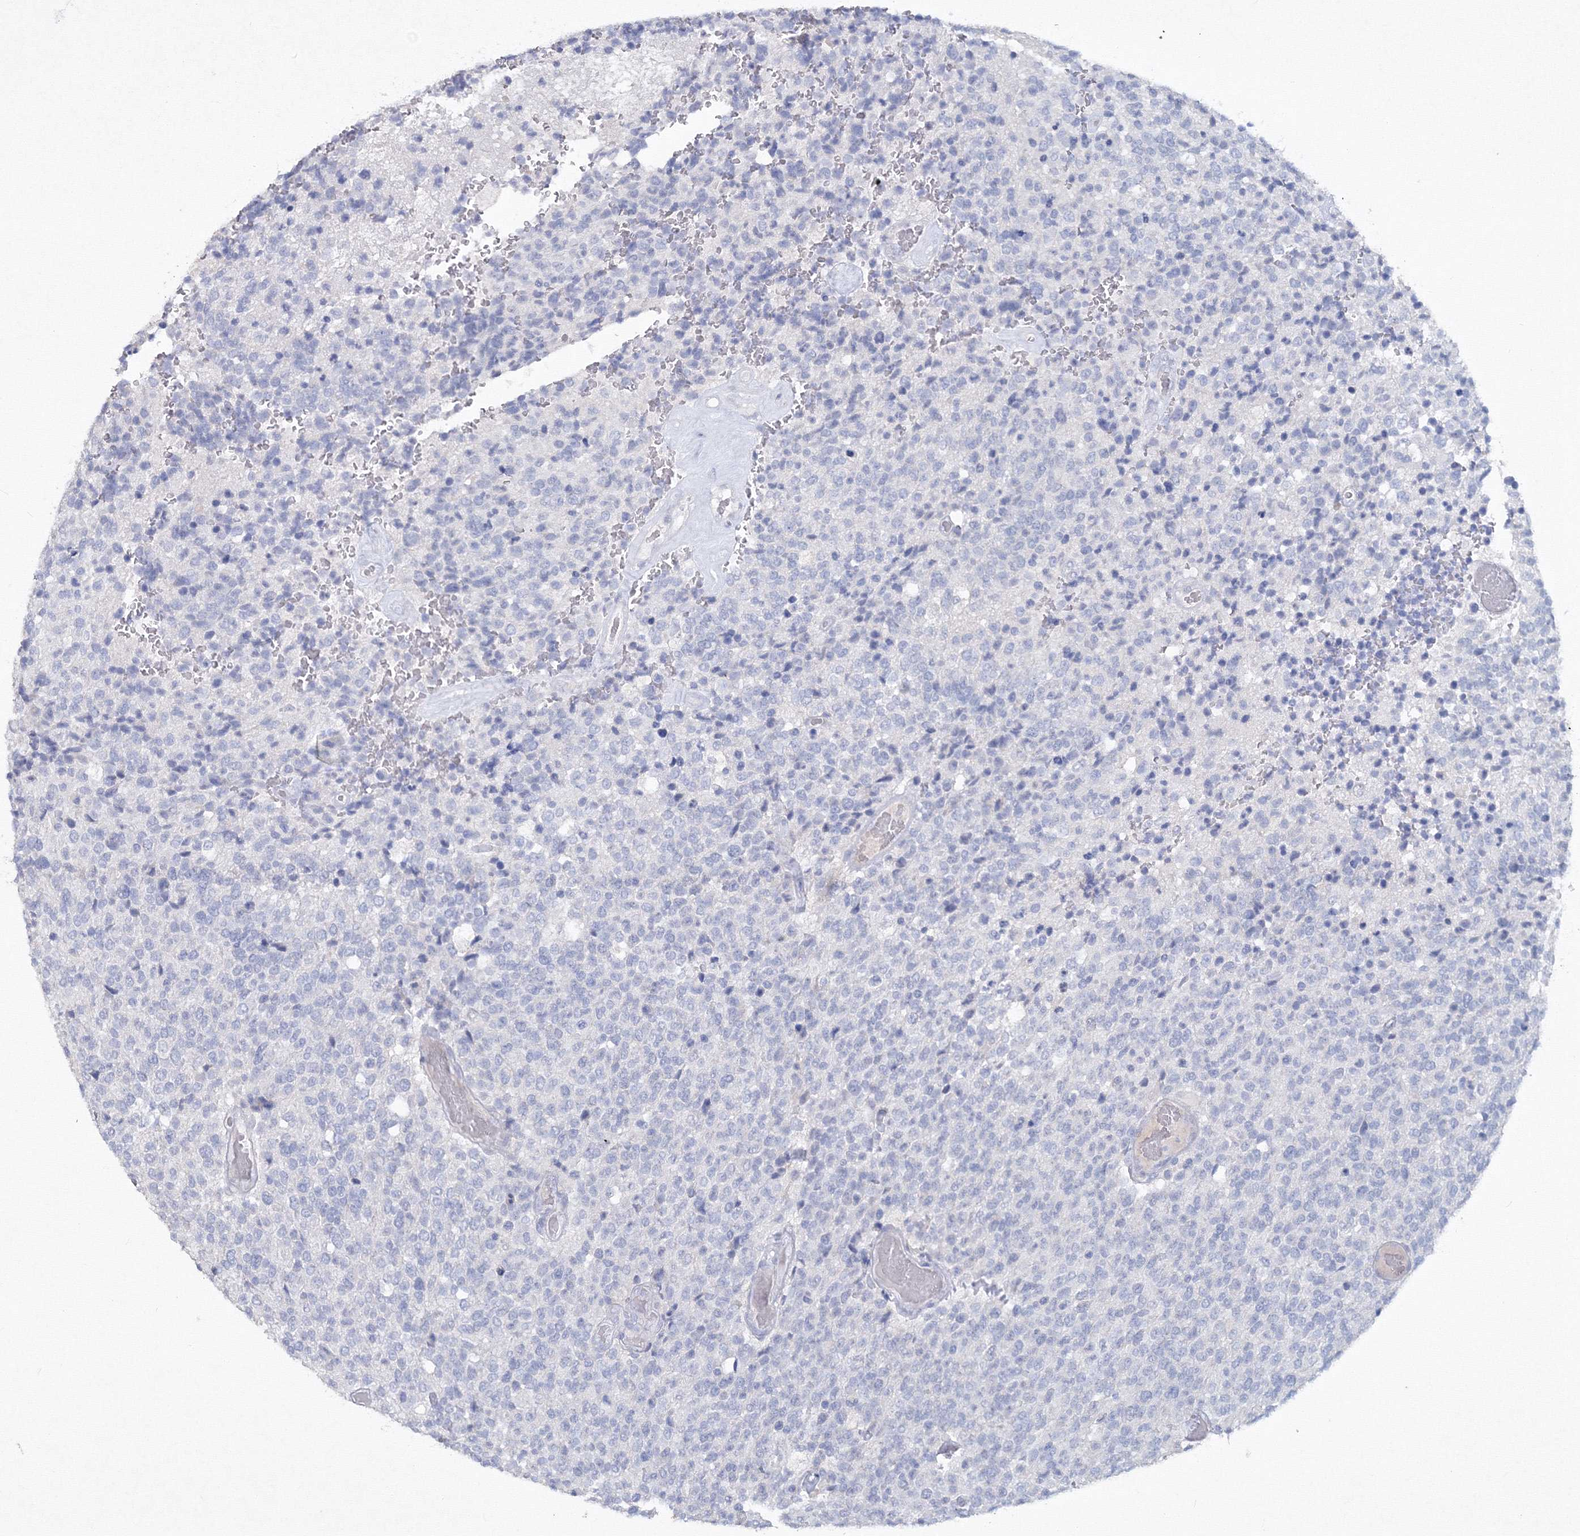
{"staining": {"intensity": "negative", "quantity": "none", "location": "none"}, "tissue": "glioma", "cell_type": "Tumor cells", "image_type": "cancer", "snomed": [{"axis": "morphology", "description": "Glioma, malignant, High grade"}, {"axis": "topography", "description": "pancreas cauda"}], "caption": "Tumor cells show no significant expression in glioma. (Immunohistochemistry (ihc), brightfield microscopy, high magnification).", "gene": "GCKR", "patient": {"sex": "male", "age": 60}}